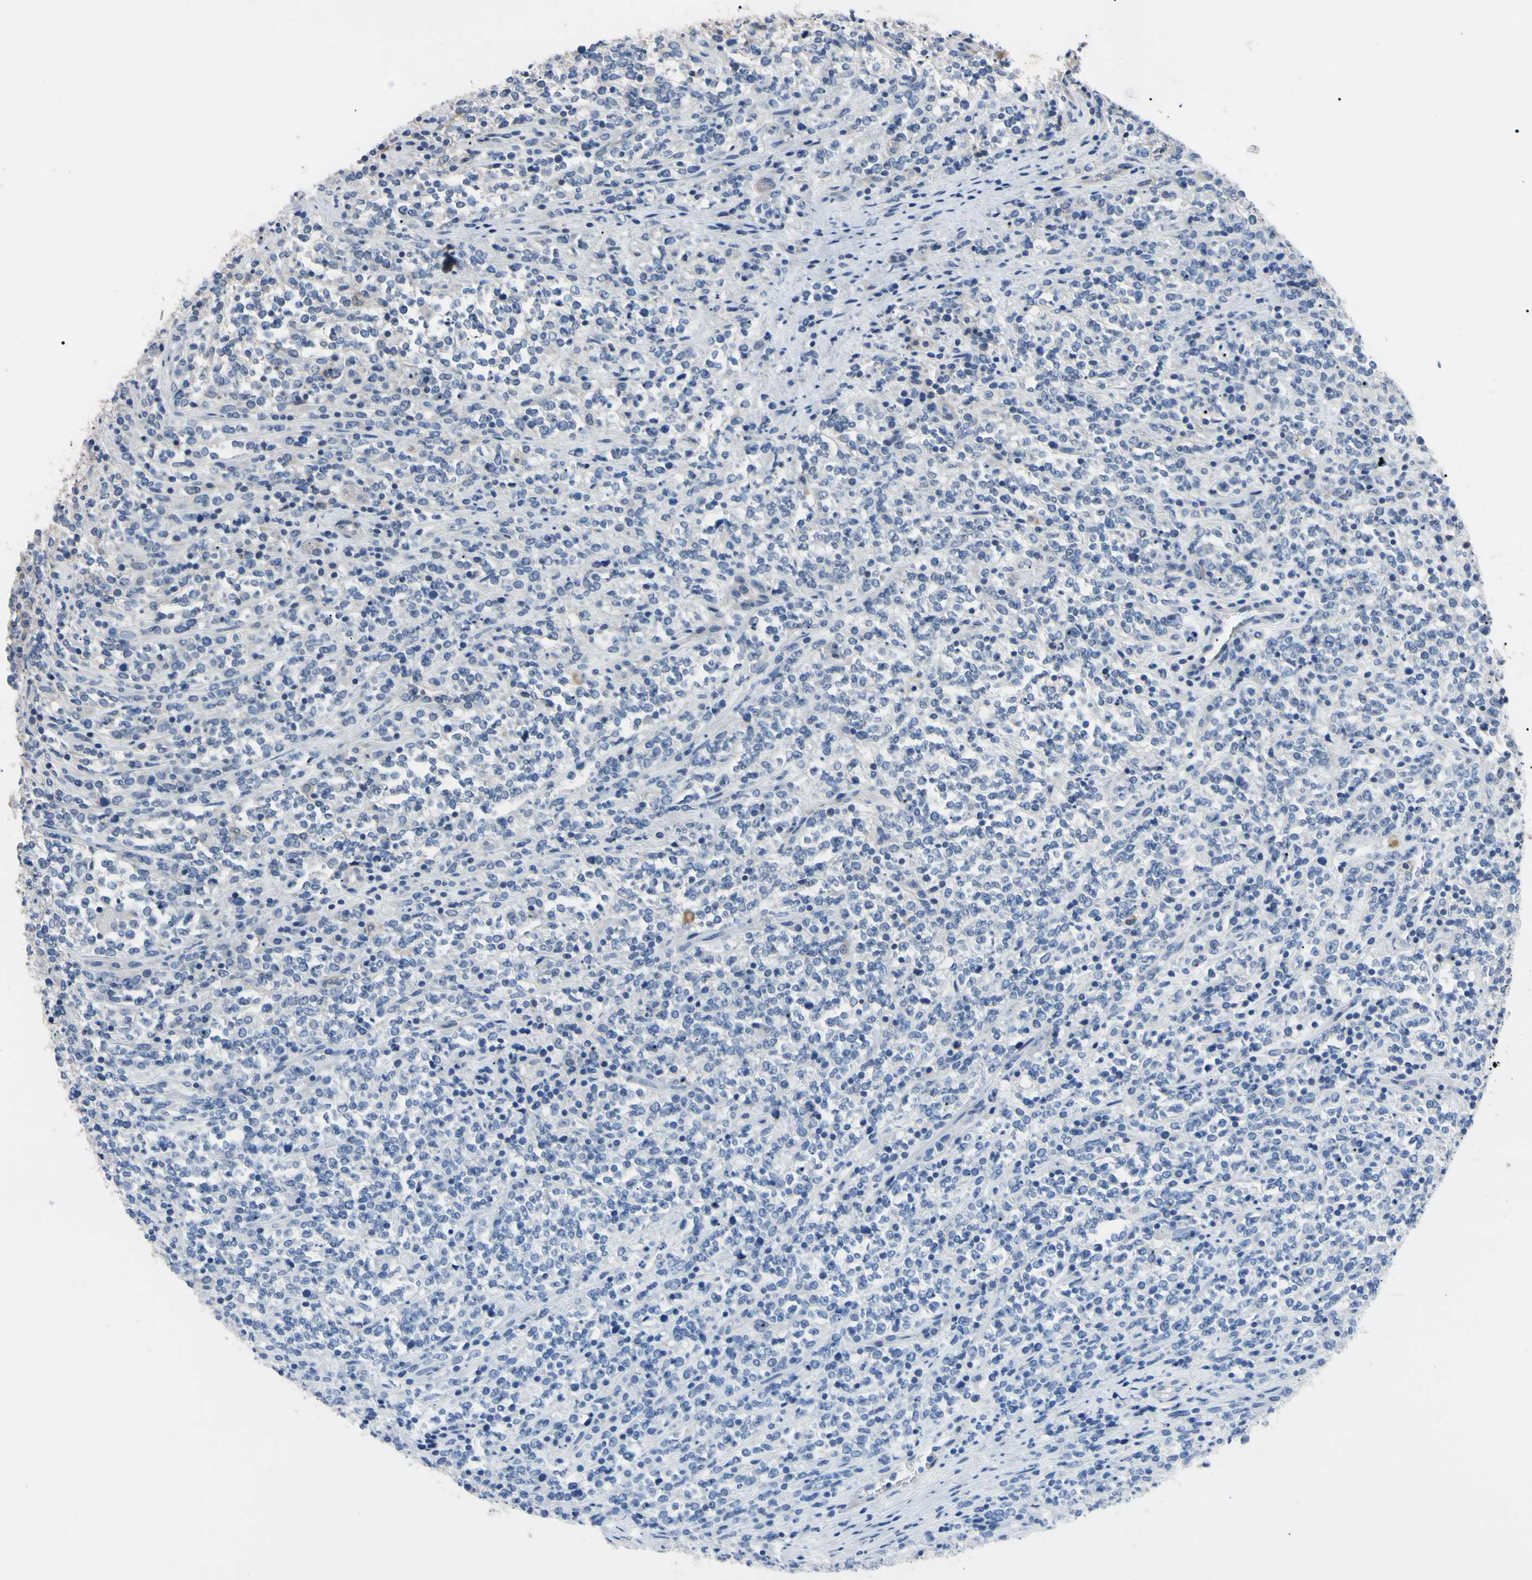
{"staining": {"intensity": "negative", "quantity": "none", "location": "none"}, "tissue": "lymphoma", "cell_type": "Tumor cells", "image_type": "cancer", "snomed": [{"axis": "morphology", "description": "Malignant lymphoma, non-Hodgkin's type, High grade"}, {"axis": "topography", "description": "Soft tissue"}], "caption": "High power microscopy image of an immunohistochemistry photomicrograph of malignant lymphoma, non-Hodgkin's type (high-grade), revealing no significant positivity in tumor cells.", "gene": "PNKD", "patient": {"sex": "male", "age": 18}}